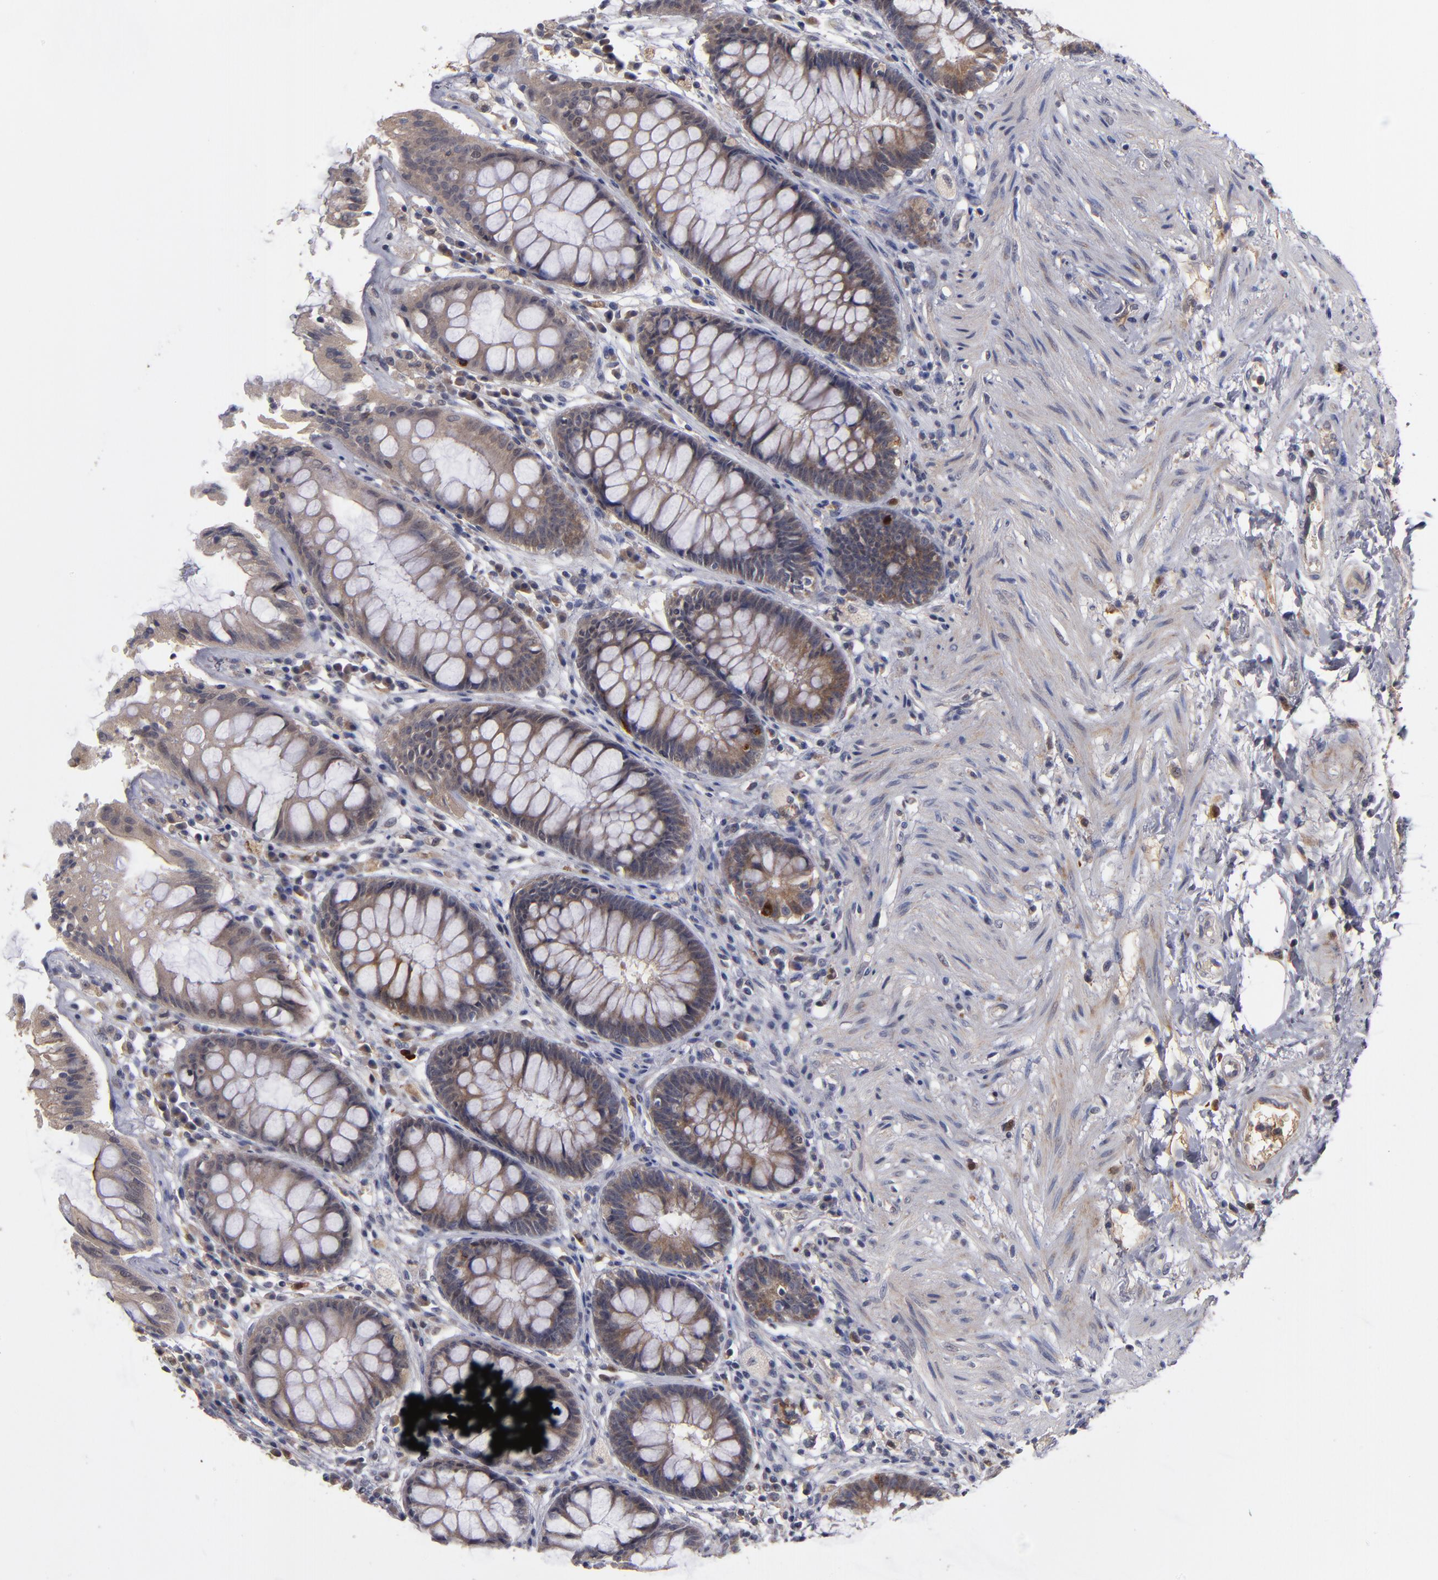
{"staining": {"intensity": "moderate", "quantity": ">75%", "location": "cytoplasmic/membranous"}, "tissue": "rectum", "cell_type": "Glandular cells", "image_type": "normal", "snomed": [{"axis": "morphology", "description": "Normal tissue, NOS"}, {"axis": "topography", "description": "Rectum"}], "caption": "Rectum stained with DAB (3,3'-diaminobenzidine) immunohistochemistry exhibits medium levels of moderate cytoplasmic/membranous staining in about >75% of glandular cells. The protein is stained brown, and the nuclei are stained in blue (DAB IHC with brightfield microscopy, high magnification).", "gene": "EXD2", "patient": {"sex": "female", "age": 46}}